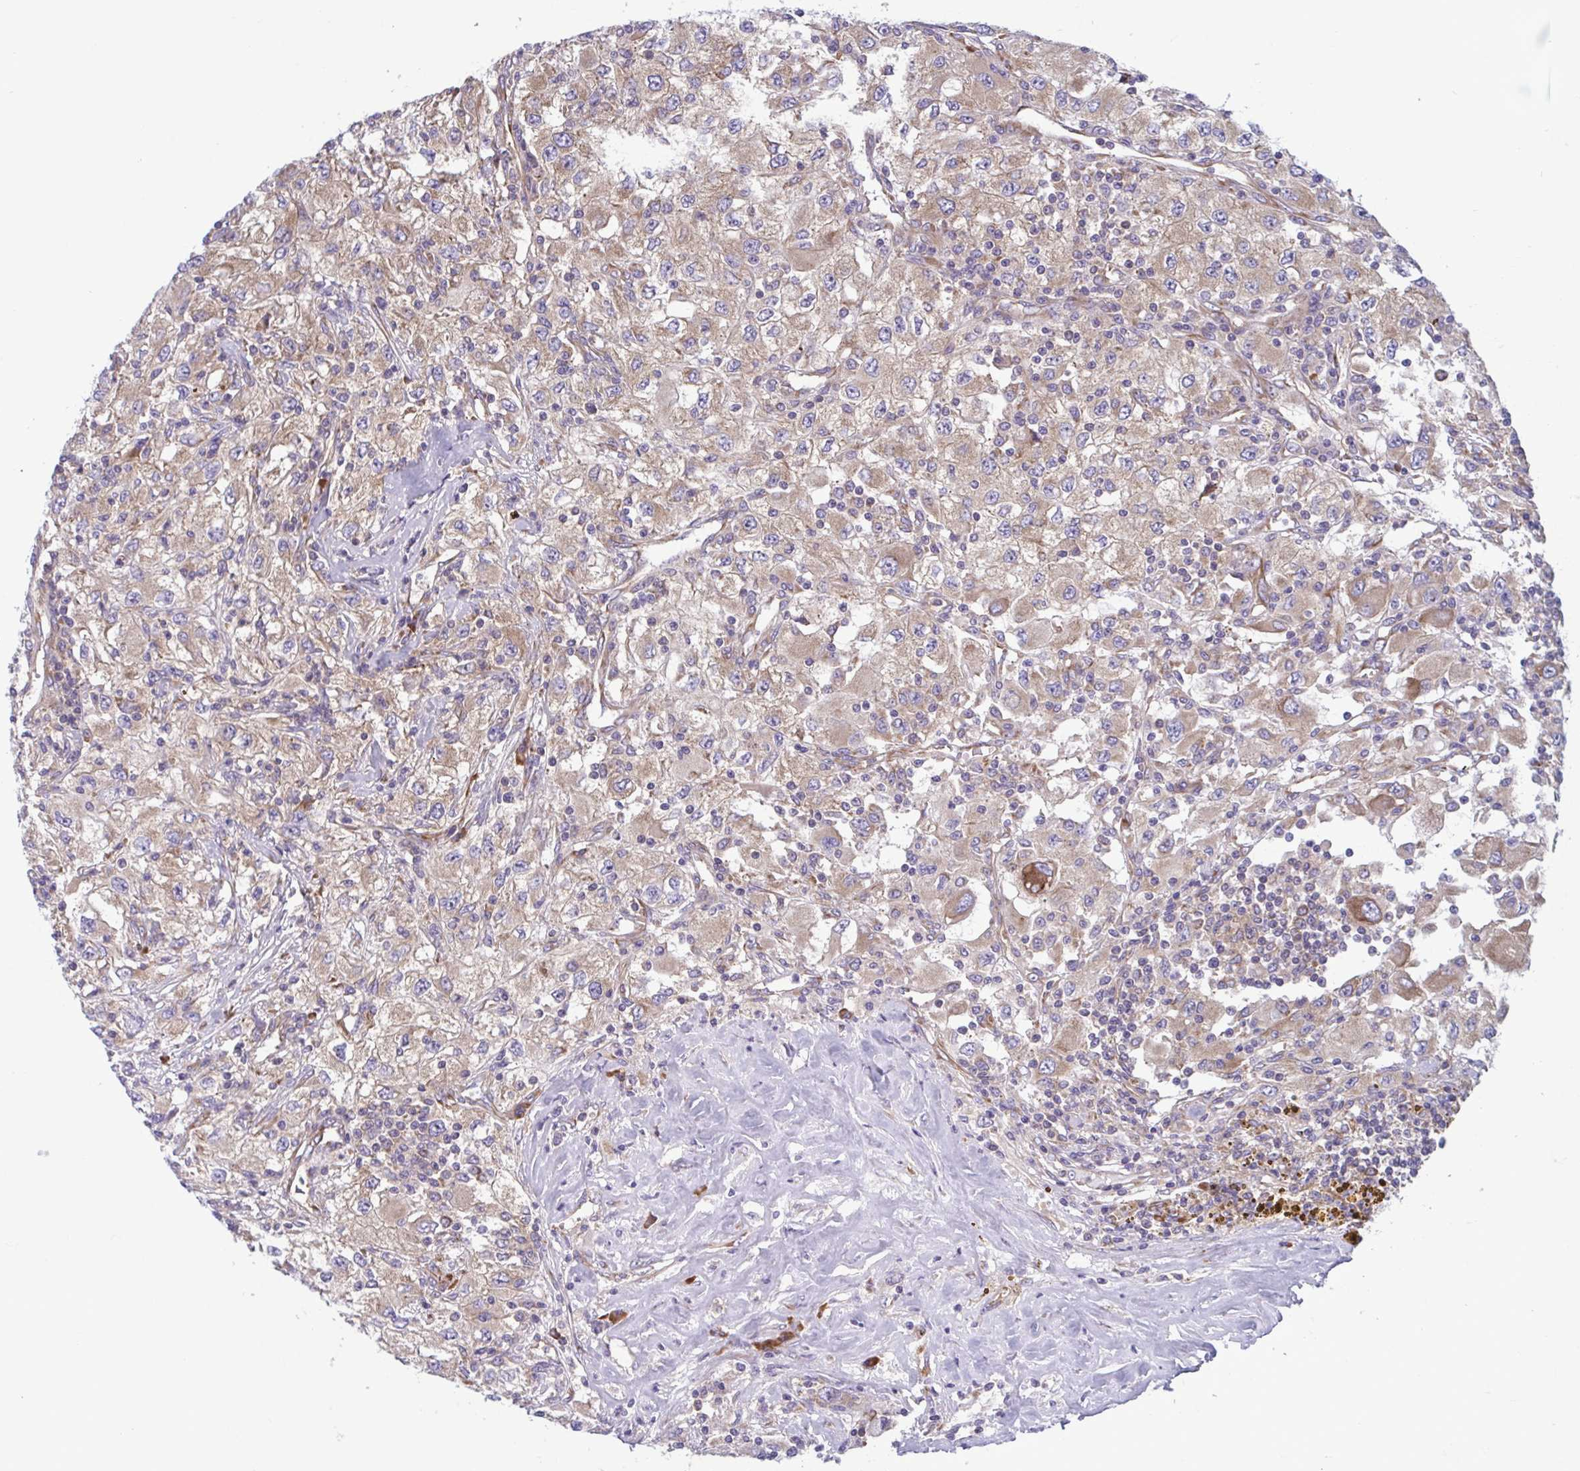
{"staining": {"intensity": "weak", "quantity": ">75%", "location": "cytoplasmic/membranous"}, "tissue": "renal cancer", "cell_type": "Tumor cells", "image_type": "cancer", "snomed": [{"axis": "morphology", "description": "Adenocarcinoma, NOS"}, {"axis": "topography", "description": "Kidney"}], "caption": "IHC image of neoplastic tissue: adenocarcinoma (renal) stained using immunohistochemistry reveals low levels of weak protein expression localized specifically in the cytoplasmic/membranous of tumor cells, appearing as a cytoplasmic/membranous brown color.", "gene": "RPS16", "patient": {"sex": "female", "age": 67}}